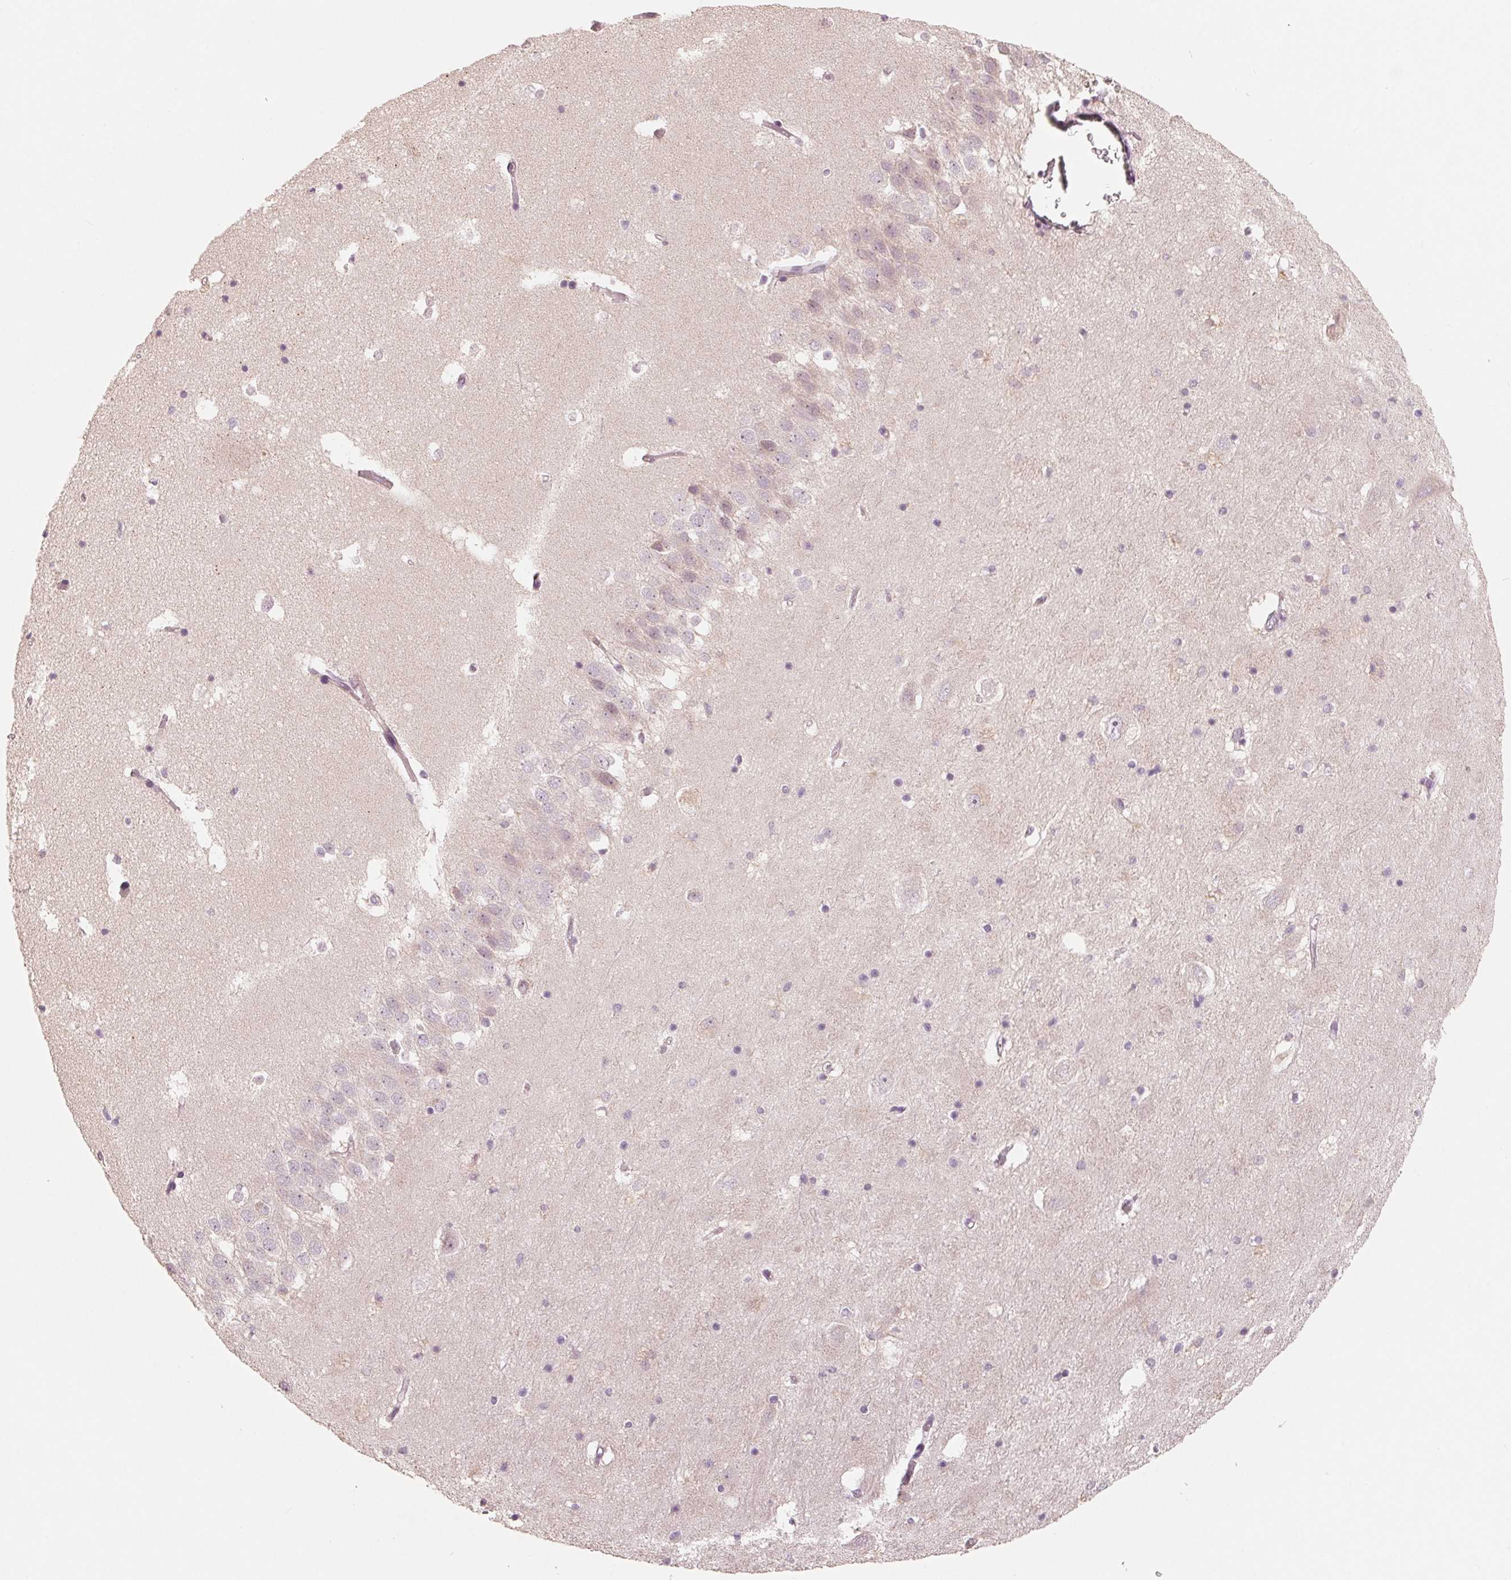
{"staining": {"intensity": "negative", "quantity": "none", "location": "none"}, "tissue": "hippocampus", "cell_type": "Glial cells", "image_type": "normal", "snomed": [{"axis": "morphology", "description": "Normal tissue, NOS"}, {"axis": "topography", "description": "Hippocampus"}], "caption": "Immunohistochemistry micrograph of benign hippocampus: hippocampus stained with DAB shows no significant protein expression in glial cells.", "gene": "AQP8", "patient": {"sex": "male", "age": 58}}